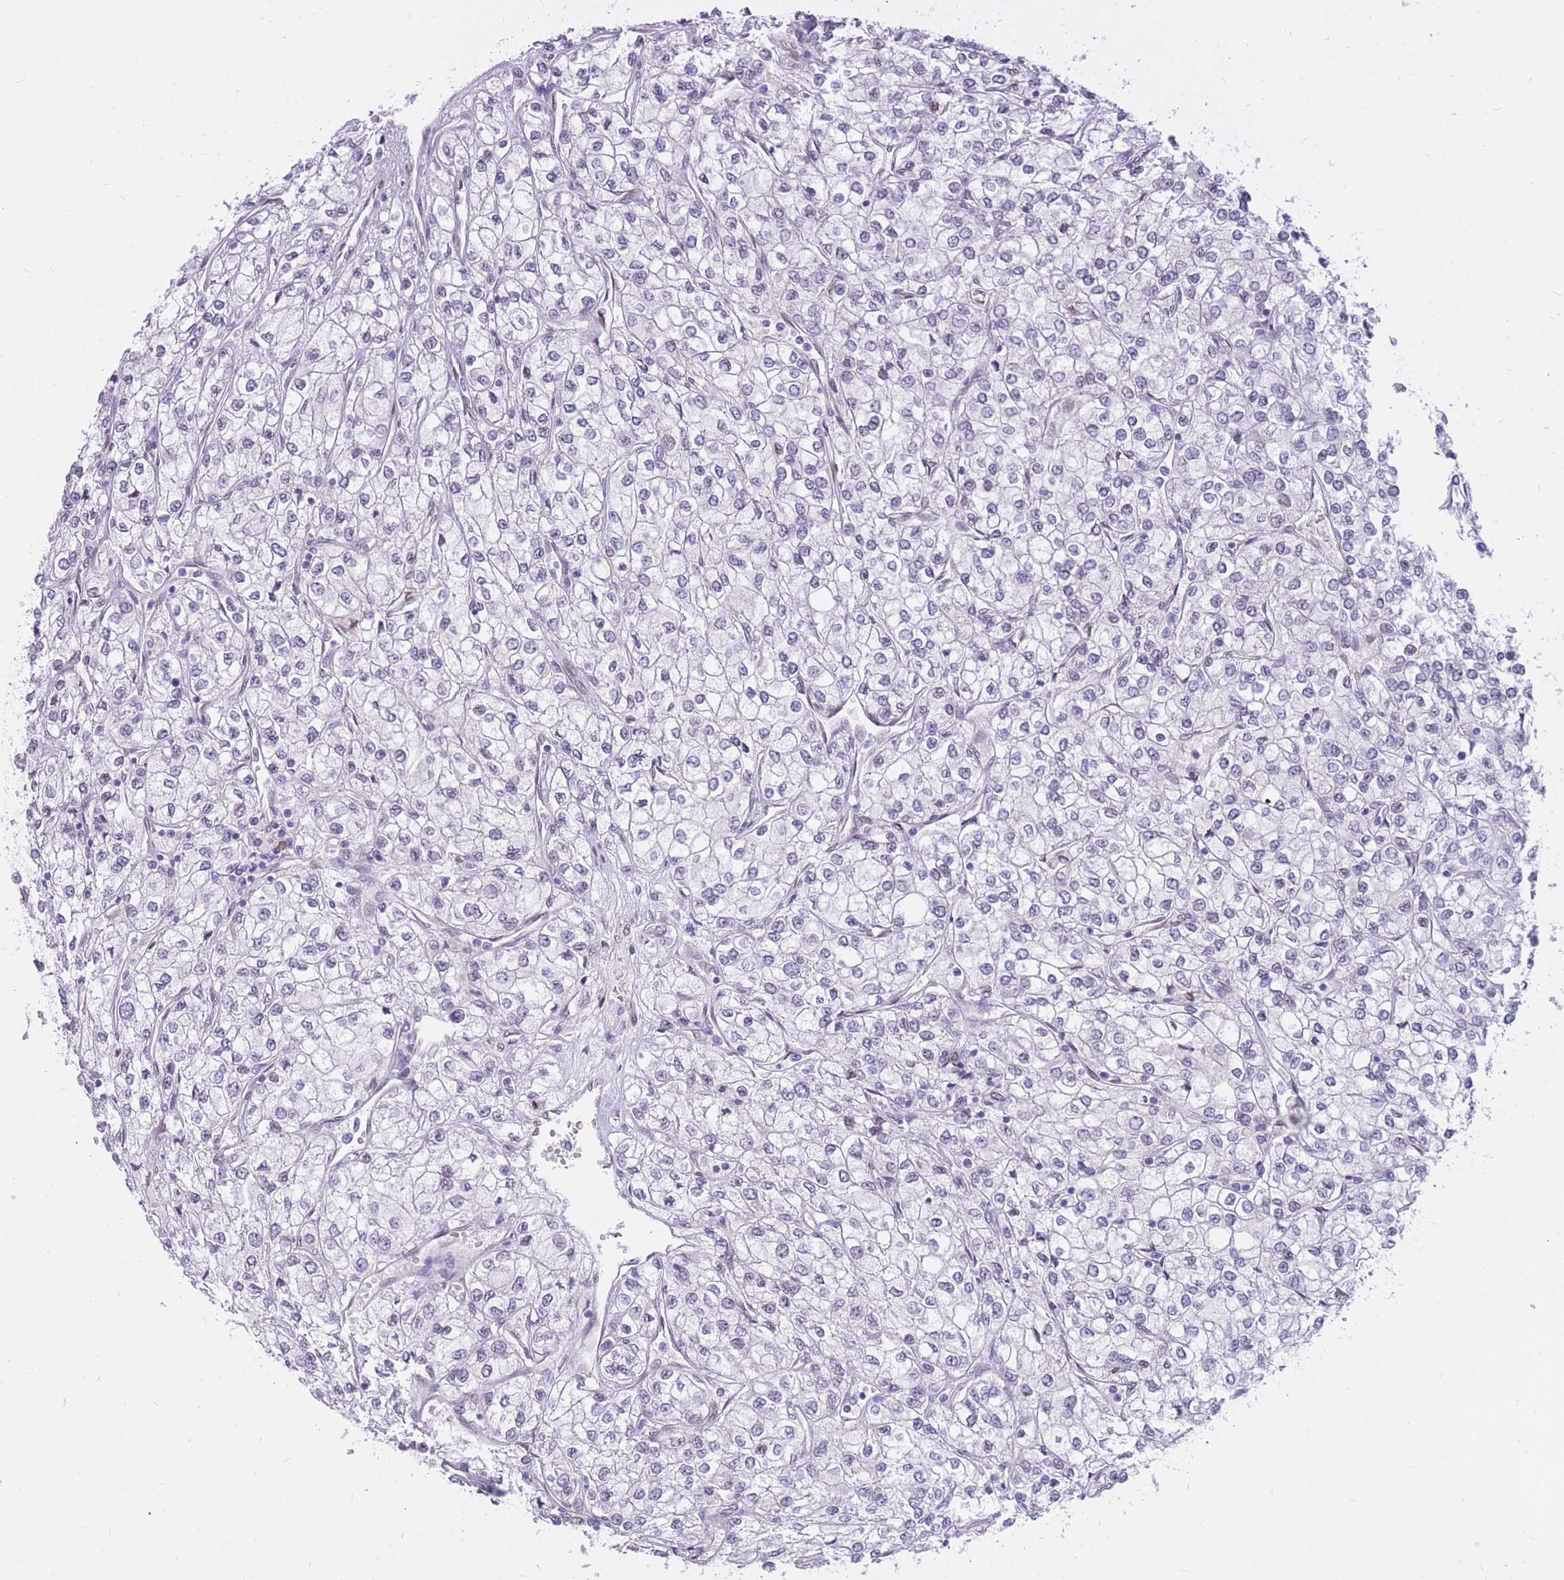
{"staining": {"intensity": "negative", "quantity": "none", "location": "none"}, "tissue": "renal cancer", "cell_type": "Tumor cells", "image_type": "cancer", "snomed": [{"axis": "morphology", "description": "Adenocarcinoma, NOS"}, {"axis": "topography", "description": "Kidney"}], "caption": "Micrograph shows no significant protein staining in tumor cells of renal adenocarcinoma.", "gene": "HOOK2", "patient": {"sex": "male", "age": 80}}